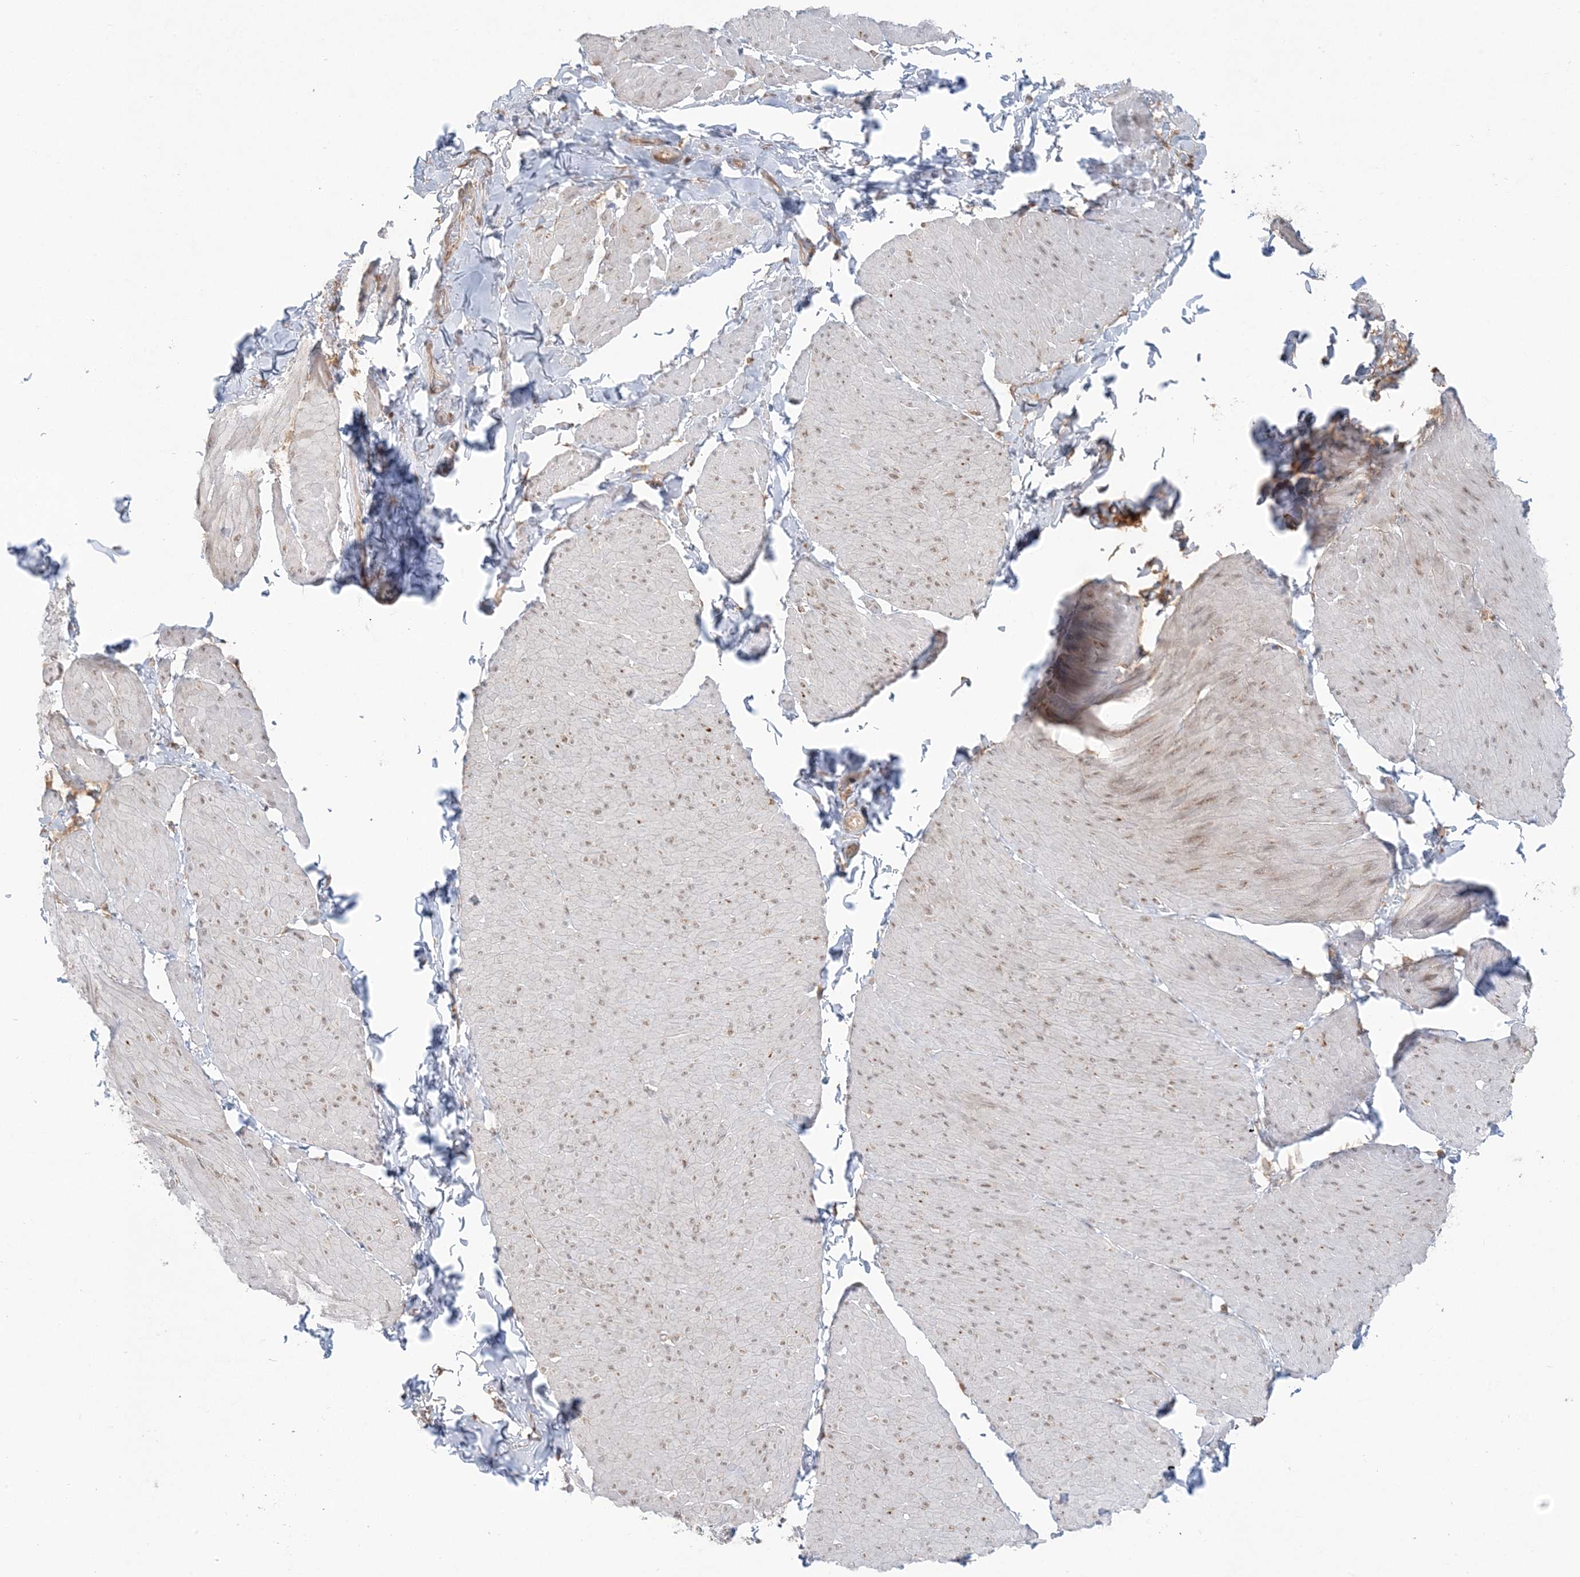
{"staining": {"intensity": "weak", "quantity": "25%-75%", "location": "cytoplasmic/membranous"}, "tissue": "smooth muscle", "cell_type": "Smooth muscle cells", "image_type": "normal", "snomed": [{"axis": "morphology", "description": "Urothelial carcinoma, High grade"}, {"axis": "topography", "description": "Urinary bladder"}], "caption": "Smooth muscle stained for a protein exhibits weak cytoplasmic/membranous positivity in smooth muscle cells. (IHC, brightfield microscopy, high magnification).", "gene": "UBXN4", "patient": {"sex": "male", "age": 46}}